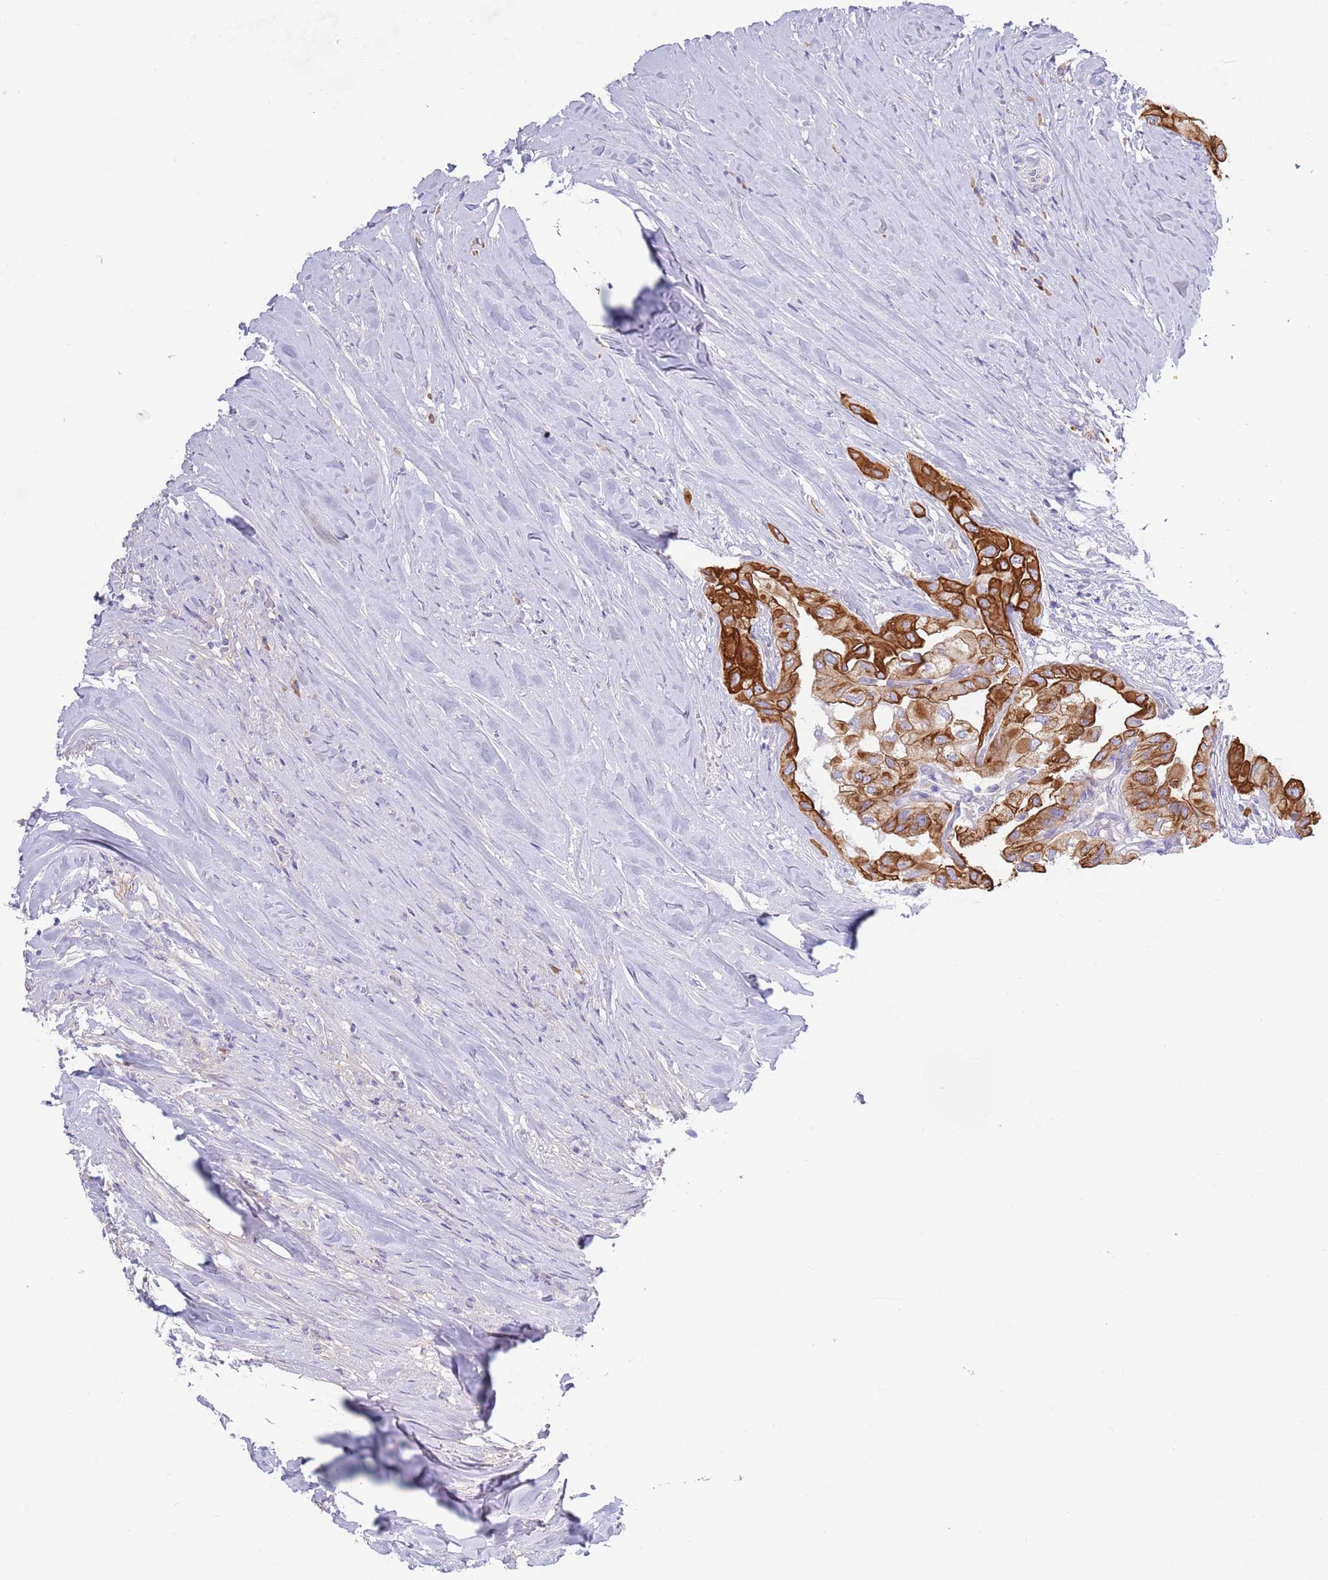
{"staining": {"intensity": "strong", "quantity": "25%-75%", "location": "cytoplasmic/membranous"}, "tissue": "thyroid cancer", "cell_type": "Tumor cells", "image_type": "cancer", "snomed": [{"axis": "morphology", "description": "Papillary adenocarcinoma, NOS"}, {"axis": "topography", "description": "Thyroid gland"}], "caption": "Thyroid cancer stained for a protein reveals strong cytoplasmic/membranous positivity in tumor cells.", "gene": "CCDC149", "patient": {"sex": "female", "age": 59}}